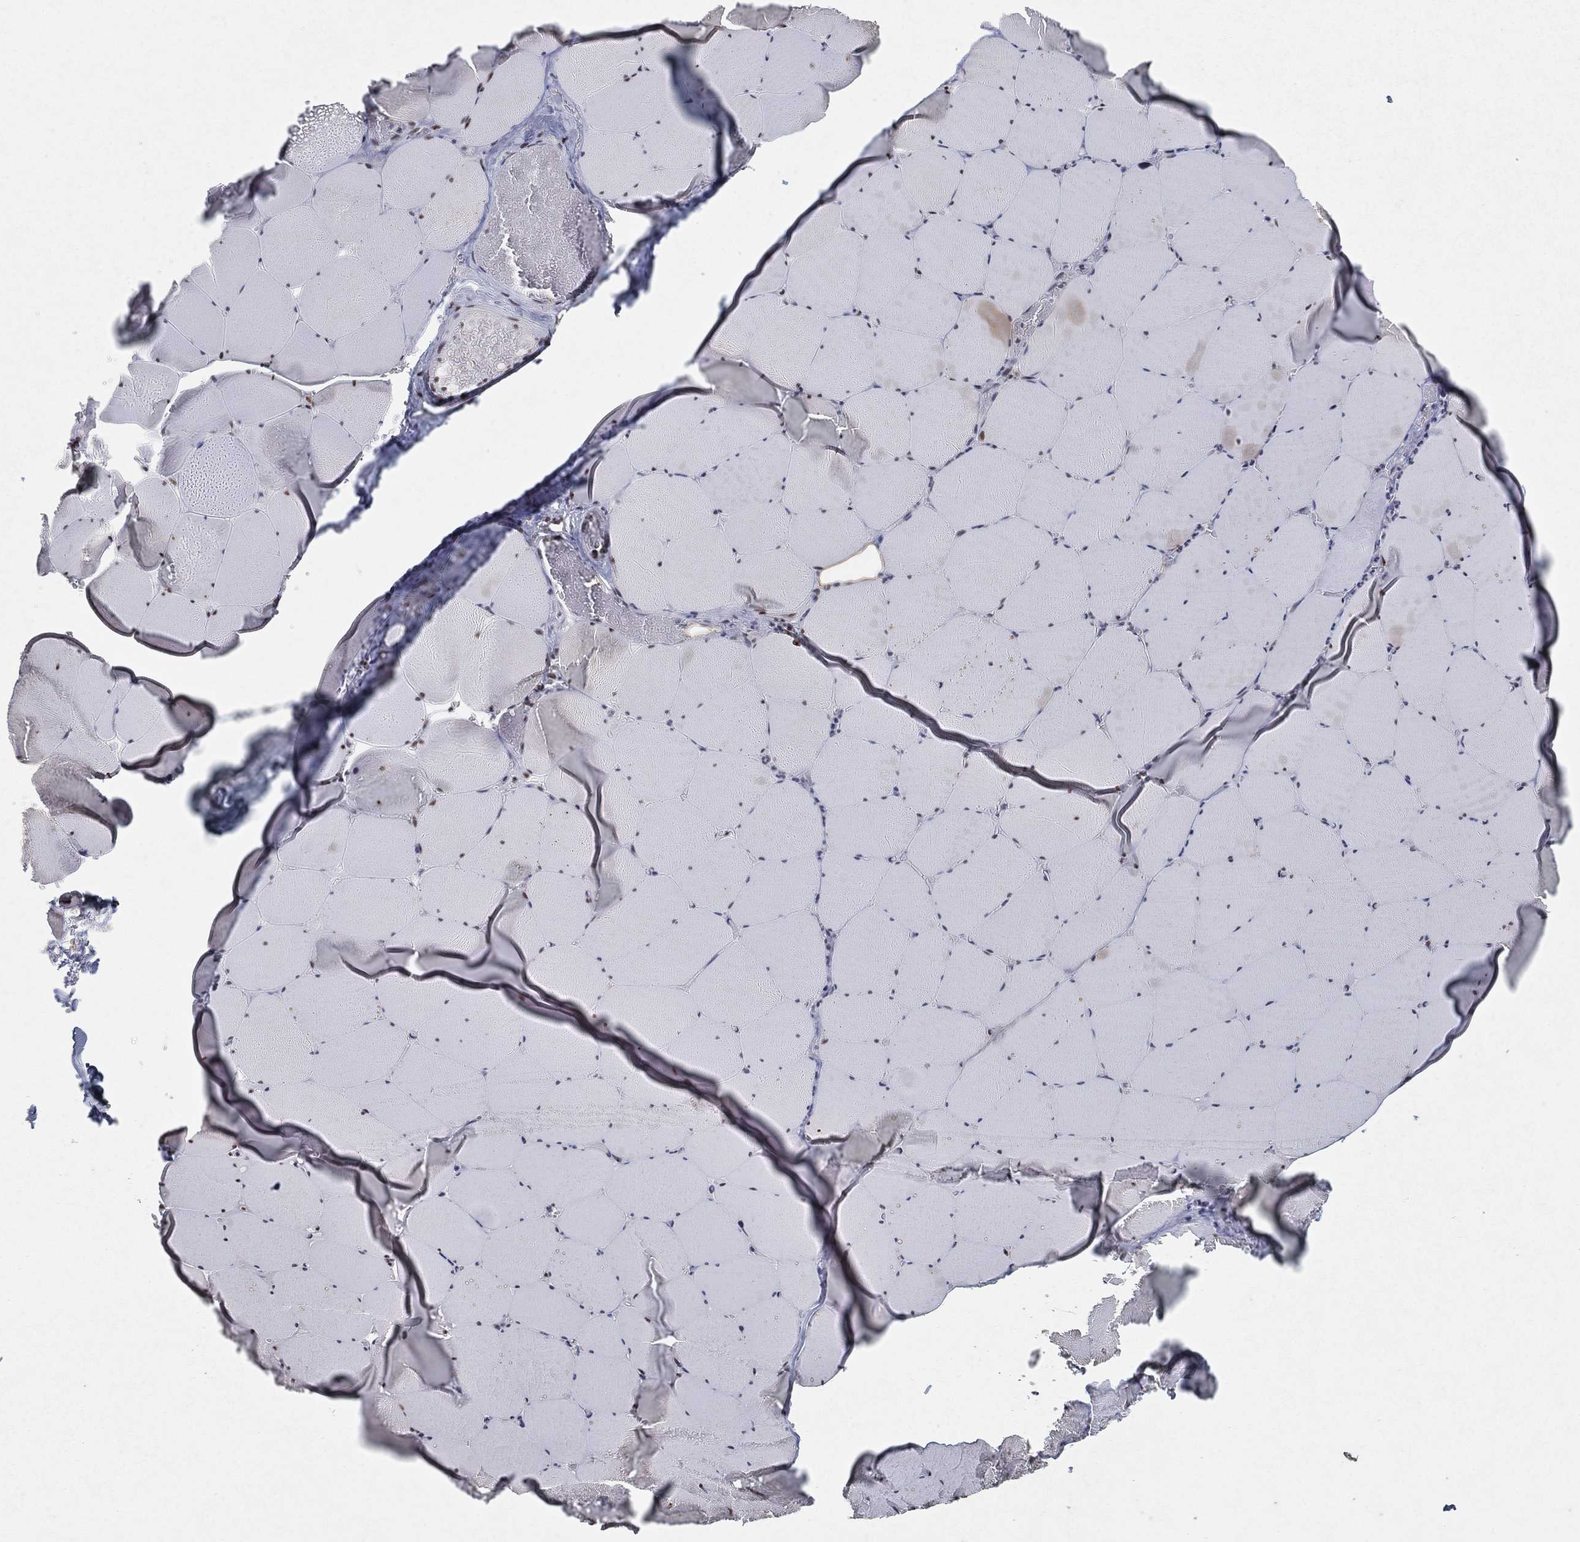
{"staining": {"intensity": "moderate", "quantity": "<25%", "location": "nuclear"}, "tissue": "skeletal muscle", "cell_type": "Myocytes", "image_type": "normal", "snomed": [{"axis": "morphology", "description": "Normal tissue, NOS"}, {"axis": "morphology", "description": "Malignant melanoma, Metastatic site"}, {"axis": "topography", "description": "Skeletal muscle"}], "caption": "Human skeletal muscle stained with a brown dye demonstrates moderate nuclear positive positivity in approximately <25% of myocytes.", "gene": "DDX27", "patient": {"sex": "male", "age": 50}}